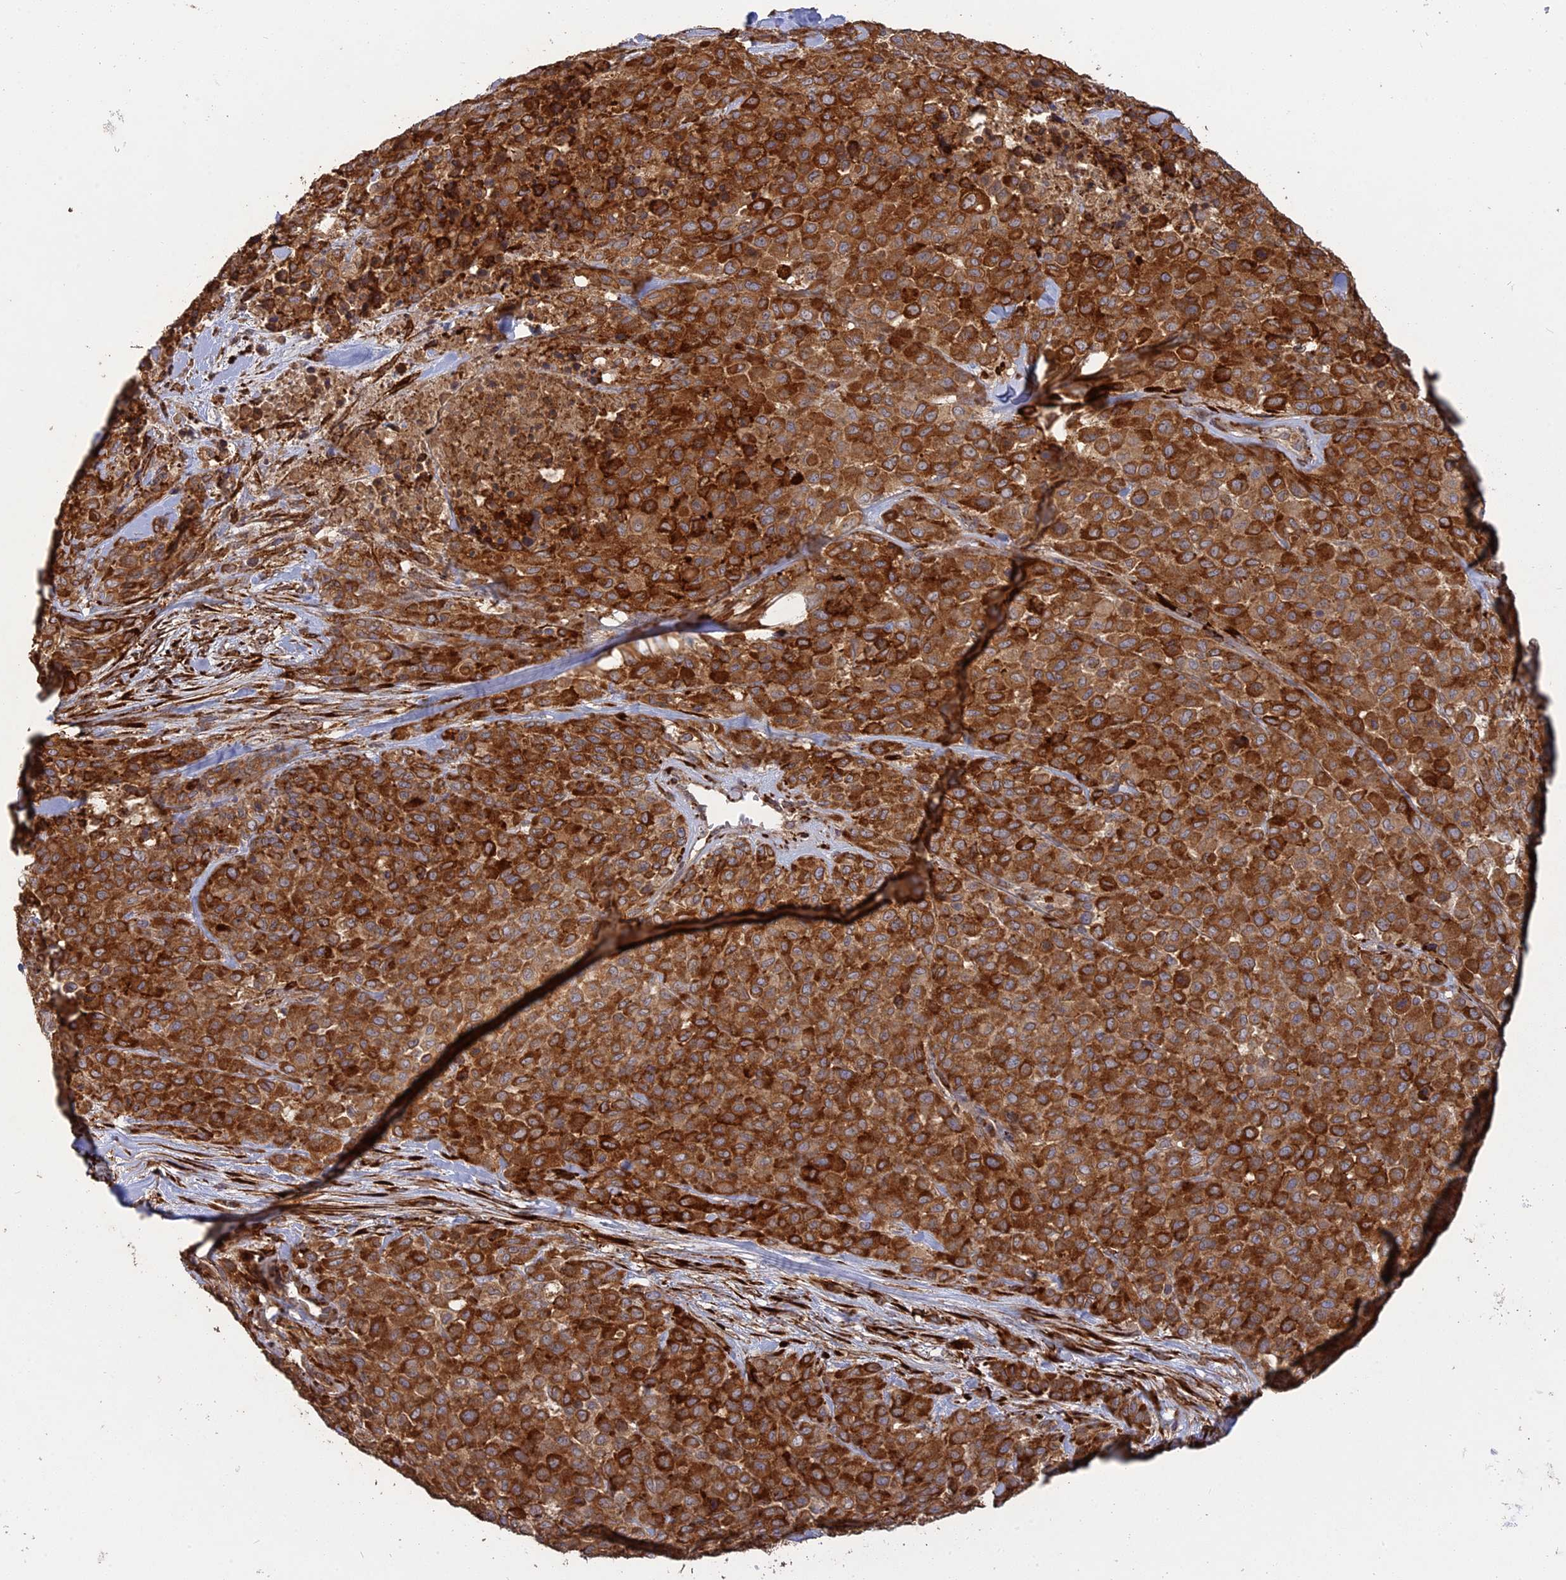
{"staining": {"intensity": "strong", "quantity": ">75%", "location": "cytoplasmic/membranous"}, "tissue": "melanoma", "cell_type": "Tumor cells", "image_type": "cancer", "snomed": [{"axis": "morphology", "description": "Malignant melanoma, Metastatic site"}, {"axis": "topography", "description": "Skin"}], "caption": "IHC of malignant melanoma (metastatic site) demonstrates high levels of strong cytoplasmic/membranous expression in approximately >75% of tumor cells.", "gene": "PPIC", "patient": {"sex": "female", "age": 81}}